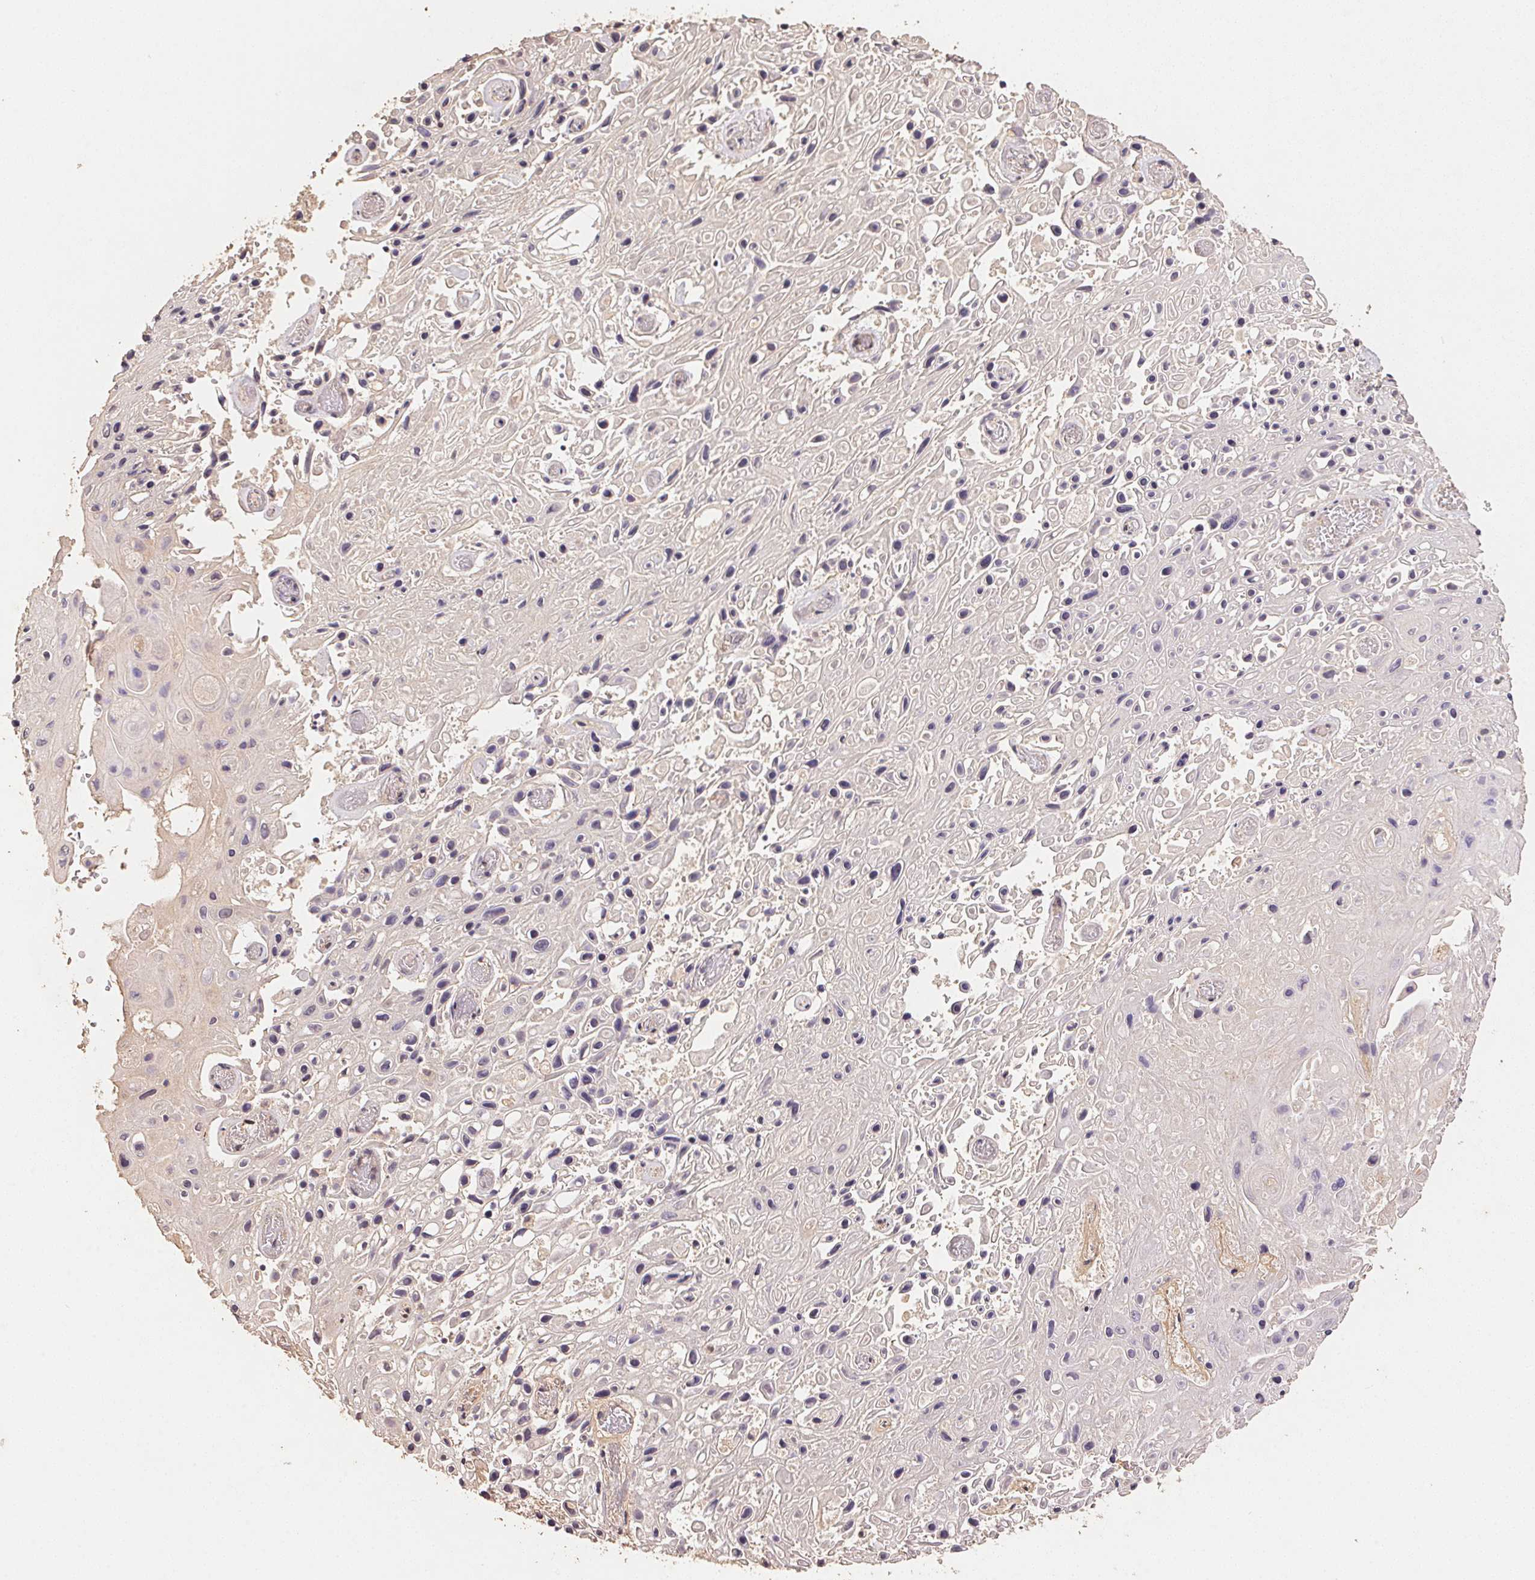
{"staining": {"intensity": "negative", "quantity": "none", "location": "none"}, "tissue": "skin cancer", "cell_type": "Tumor cells", "image_type": "cancer", "snomed": [{"axis": "morphology", "description": "Squamous cell carcinoma, NOS"}, {"axis": "topography", "description": "Skin"}], "caption": "Human skin squamous cell carcinoma stained for a protein using immunohistochemistry shows no positivity in tumor cells.", "gene": "CENPF", "patient": {"sex": "male", "age": 82}}